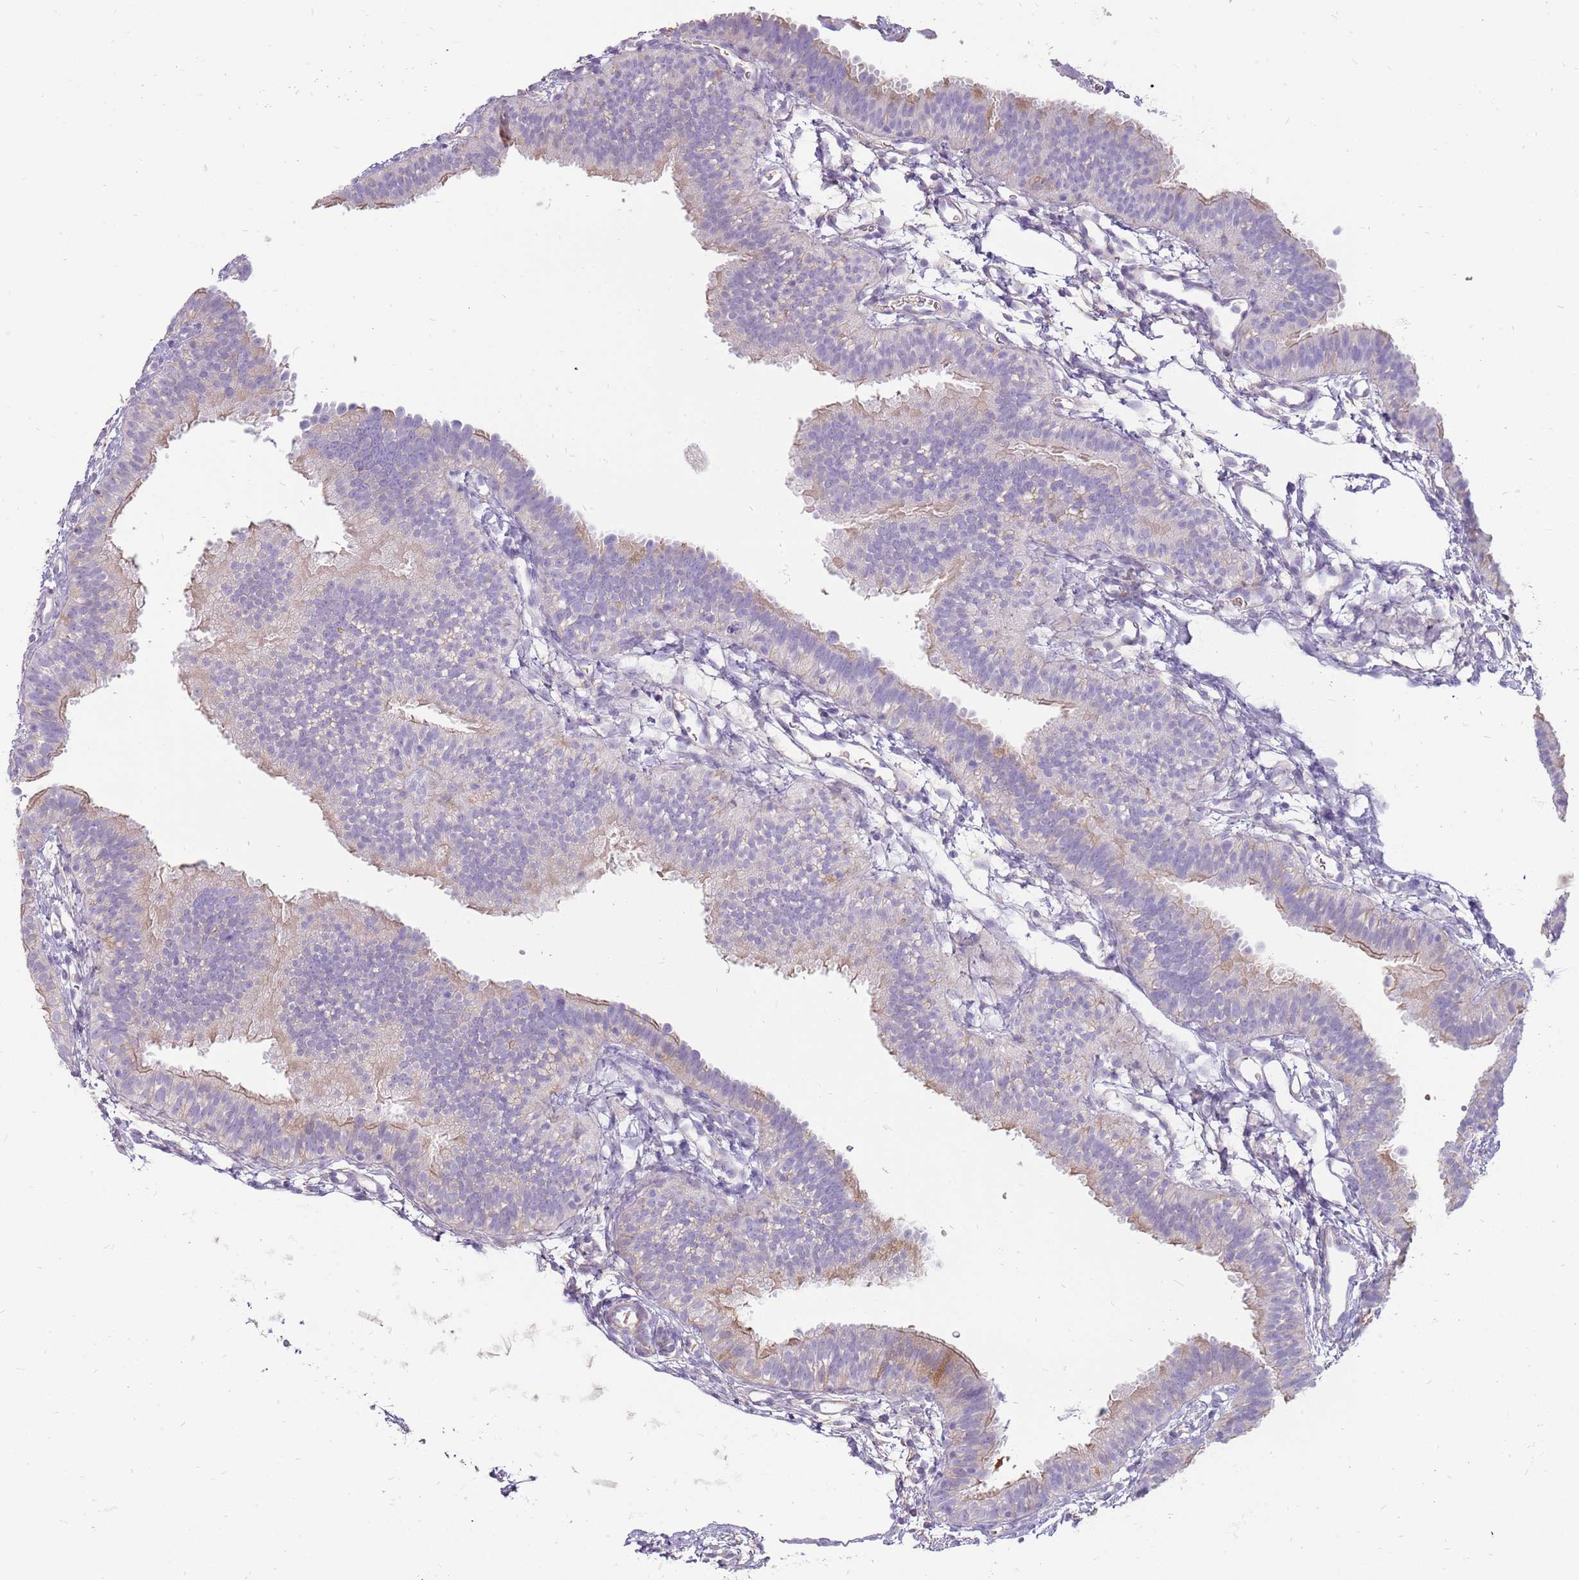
{"staining": {"intensity": "weak", "quantity": "25%-75%", "location": "cytoplasmic/membranous"}, "tissue": "fallopian tube", "cell_type": "Glandular cells", "image_type": "normal", "snomed": [{"axis": "morphology", "description": "Normal tissue, NOS"}, {"axis": "topography", "description": "Fallopian tube"}], "caption": "Normal fallopian tube displays weak cytoplasmic/membranous expression in about 25%-75% of glandular cells, visualized by immunohistochemistry. Using DAB (brown) and hematoxylin (blue) stains, captured at high magnification using brightfield microscopy.", "gene": "MCUB", "patient": {"sex": "female", "age": 35}}